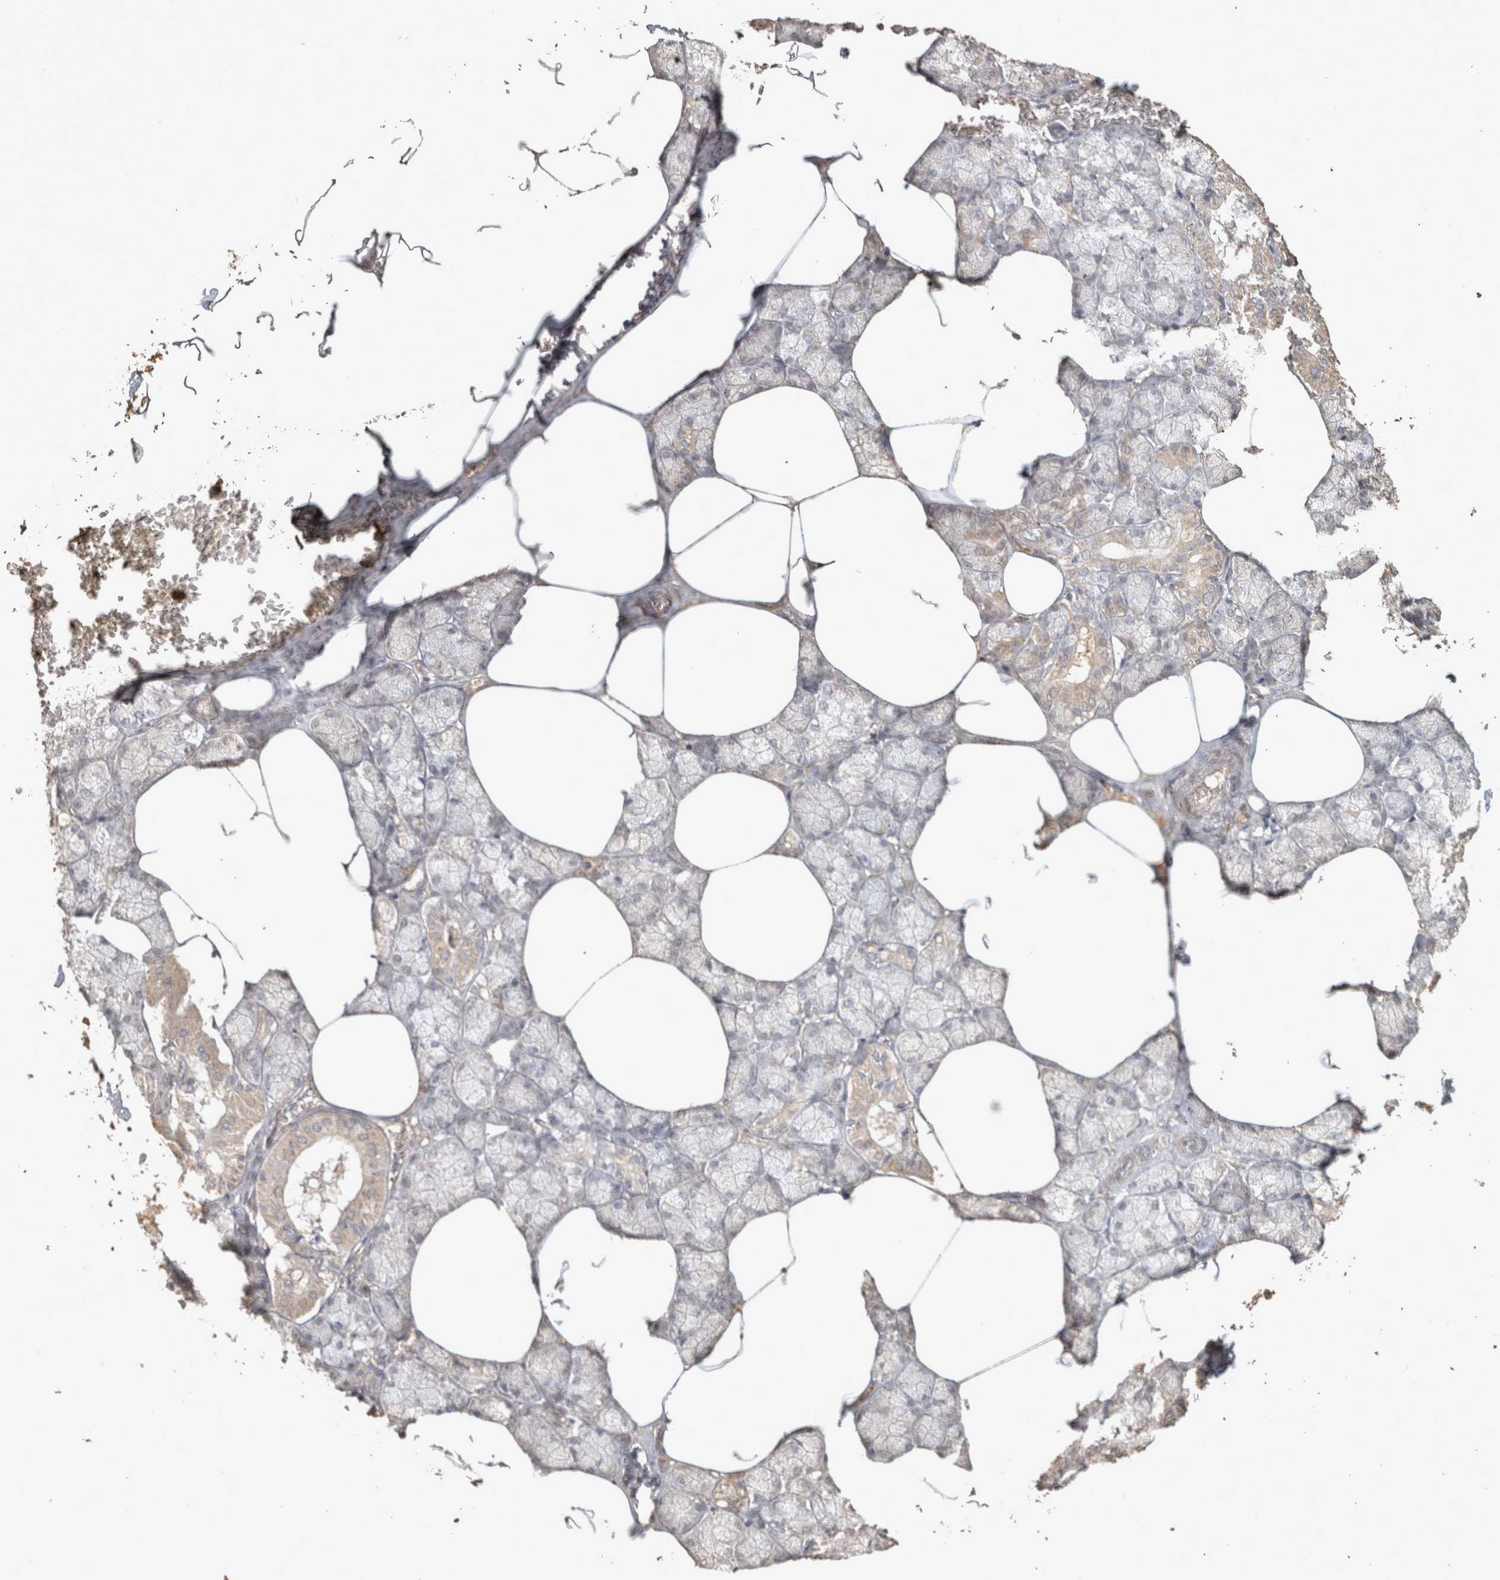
{"staining": {"intensity": "weak", "quantity": "<25%", "location": "cytoplasmic/membranous"}, "tissue": "salivary gland", "cell_type": "Glandular cells", "image_type": "normal", "snomed": [{"axis": "morphology", "description": "Normal tissue, NOS"}, {"axis": "topography", "description": "Salivary gland"}], "caption": "Immunohistochemistry (IHC) of normal human salivary gland demonstrates no positivity in glandular cells.", "gene": "OSTN", "patient": {"sex": "male", "age": 62}}